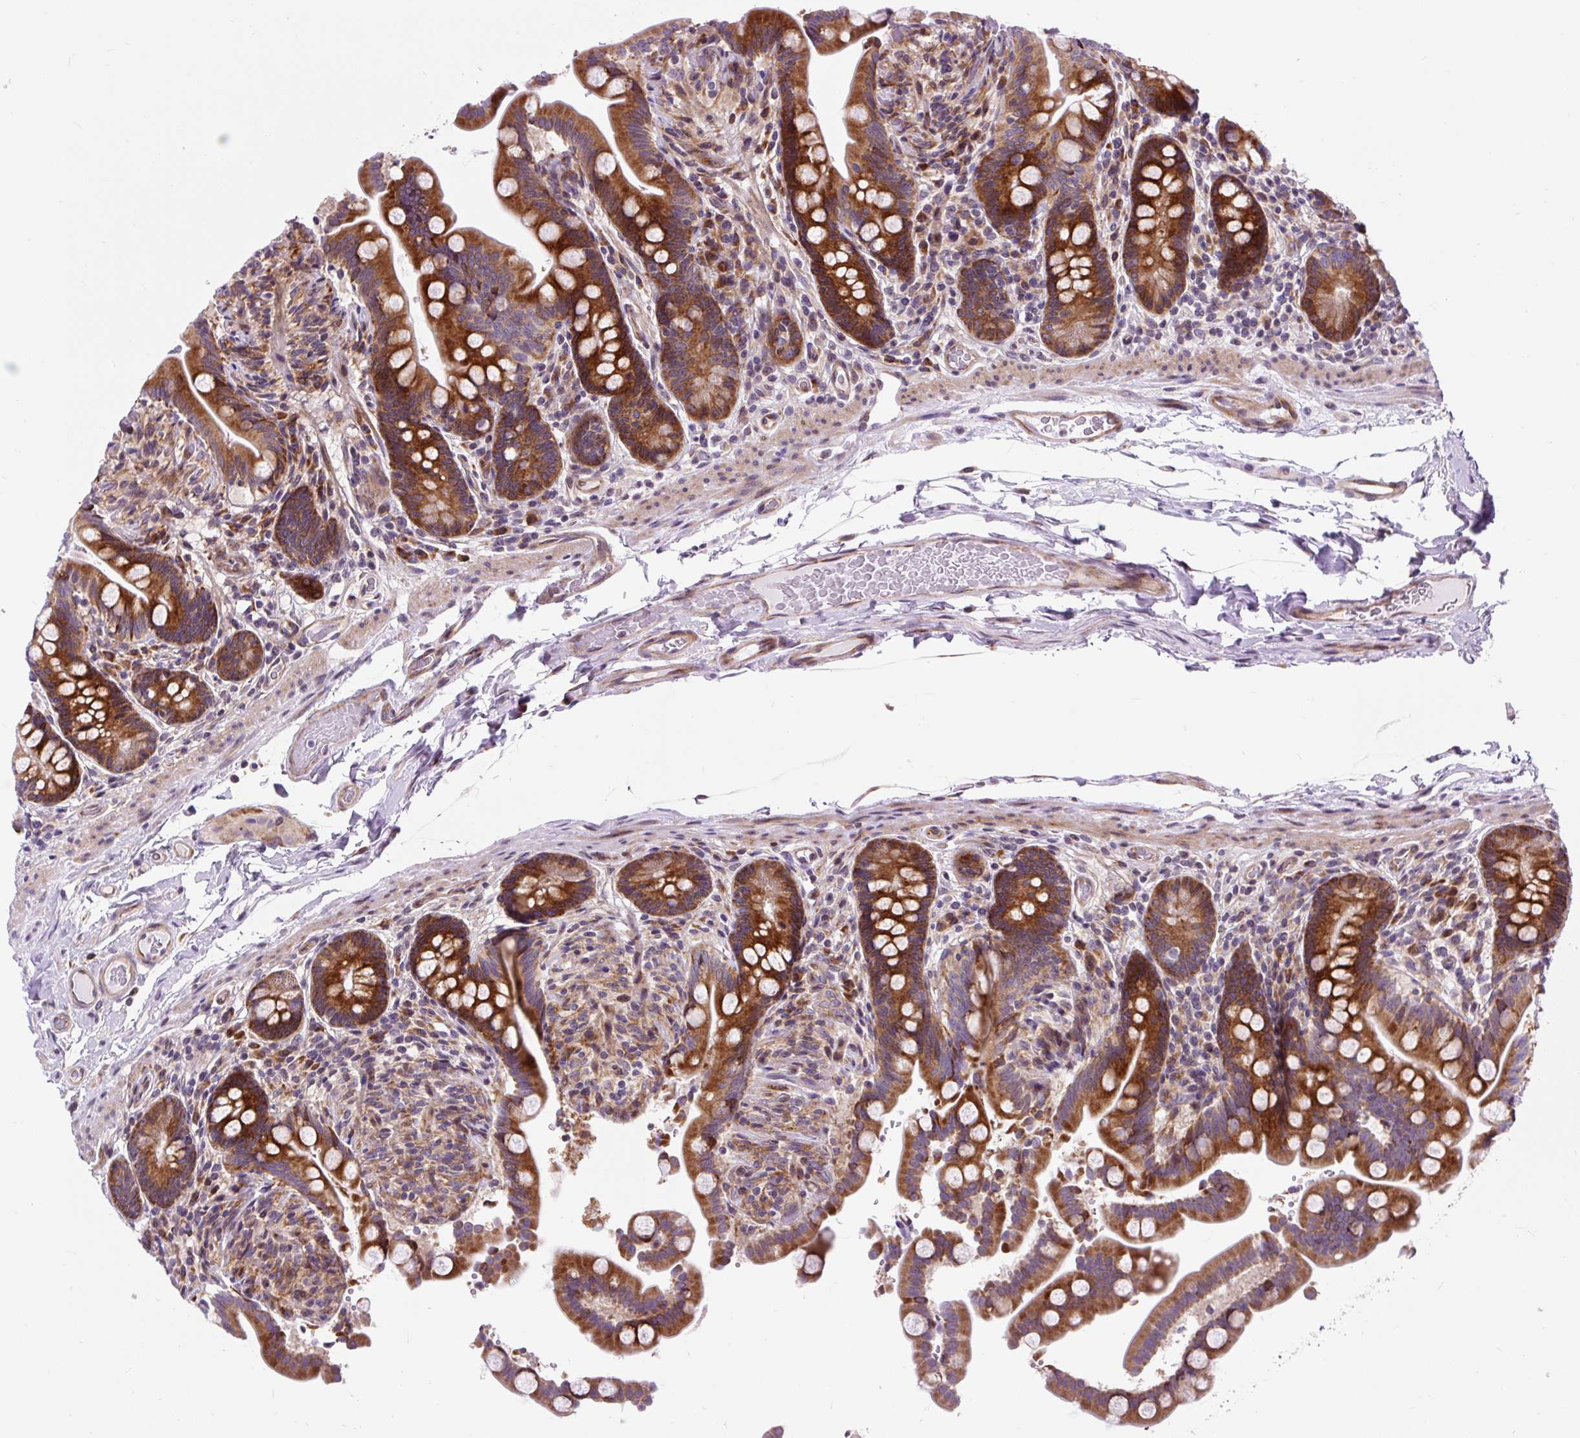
{"staining": {"intensity": "moderate", "quantity": "25%-75%", "location": "cytoplasmic/membranous"}, "tissue": "colon", "cell_type": "Endothelial cells", "image_type": "normal", "snomed": [{"axis": "morphology", "description": "Normal tissue, NOS"}, {"axis": "topography", "description": "Smooth muscle"}, {"axis": "topography", "description": "Colon"}], "caption": "Endothelial cells exhibit moderate cytoplasmic/membranous positivity in about 25%-75% of cells in normal colon. The staining is performed using DAB (3,3'-diaminobenzidine) brown chromogen to label protein expression. The nuclei are counter-stained blue using hematoxylin.", "gene": "CISD3", "patient": {"sex": "male", "age": 73}}